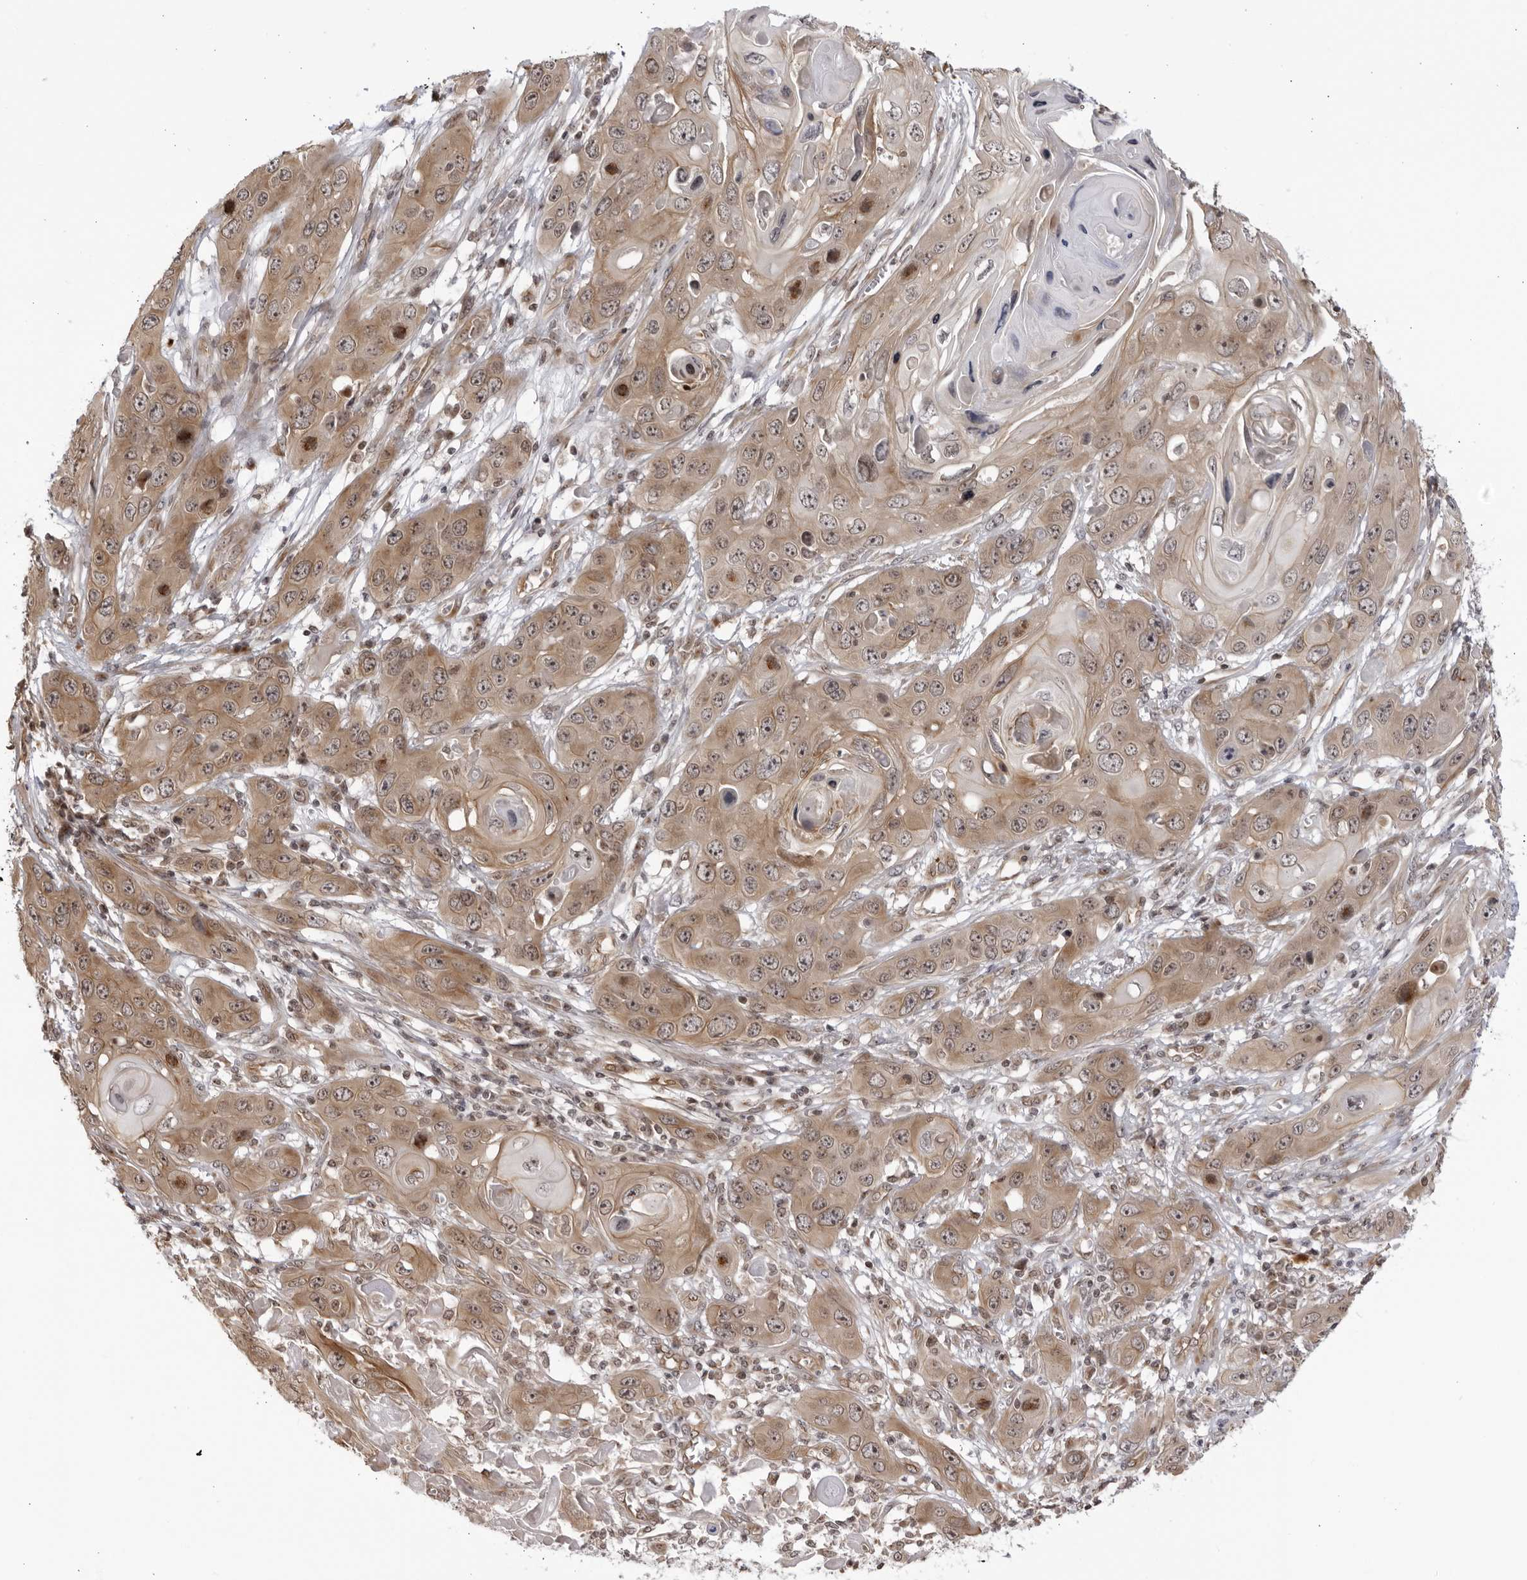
{"staining": {"intensity": "moderate", "quantity": ">75%", "location": "cytoplasmic/membranous,nuclear"}, "tissue": "skin cancer", "cell_type": "Tumor cells", "image_type": "cancer", "snomed": [{"axis": "morphology", "description": "Squamous cell carcinoma, NOS"}, {"axis": "topography", "description": "Skin"}], "caption": "About >75% of tumor cells in squamous cell carcinoma (skin) display moderate cytoplasmic/membranous and nuclear protein positivity as visualized by brown immunohistochemical staining.", "gene": "CNBD1", "patient": {"sex": "male", "age": 55}}